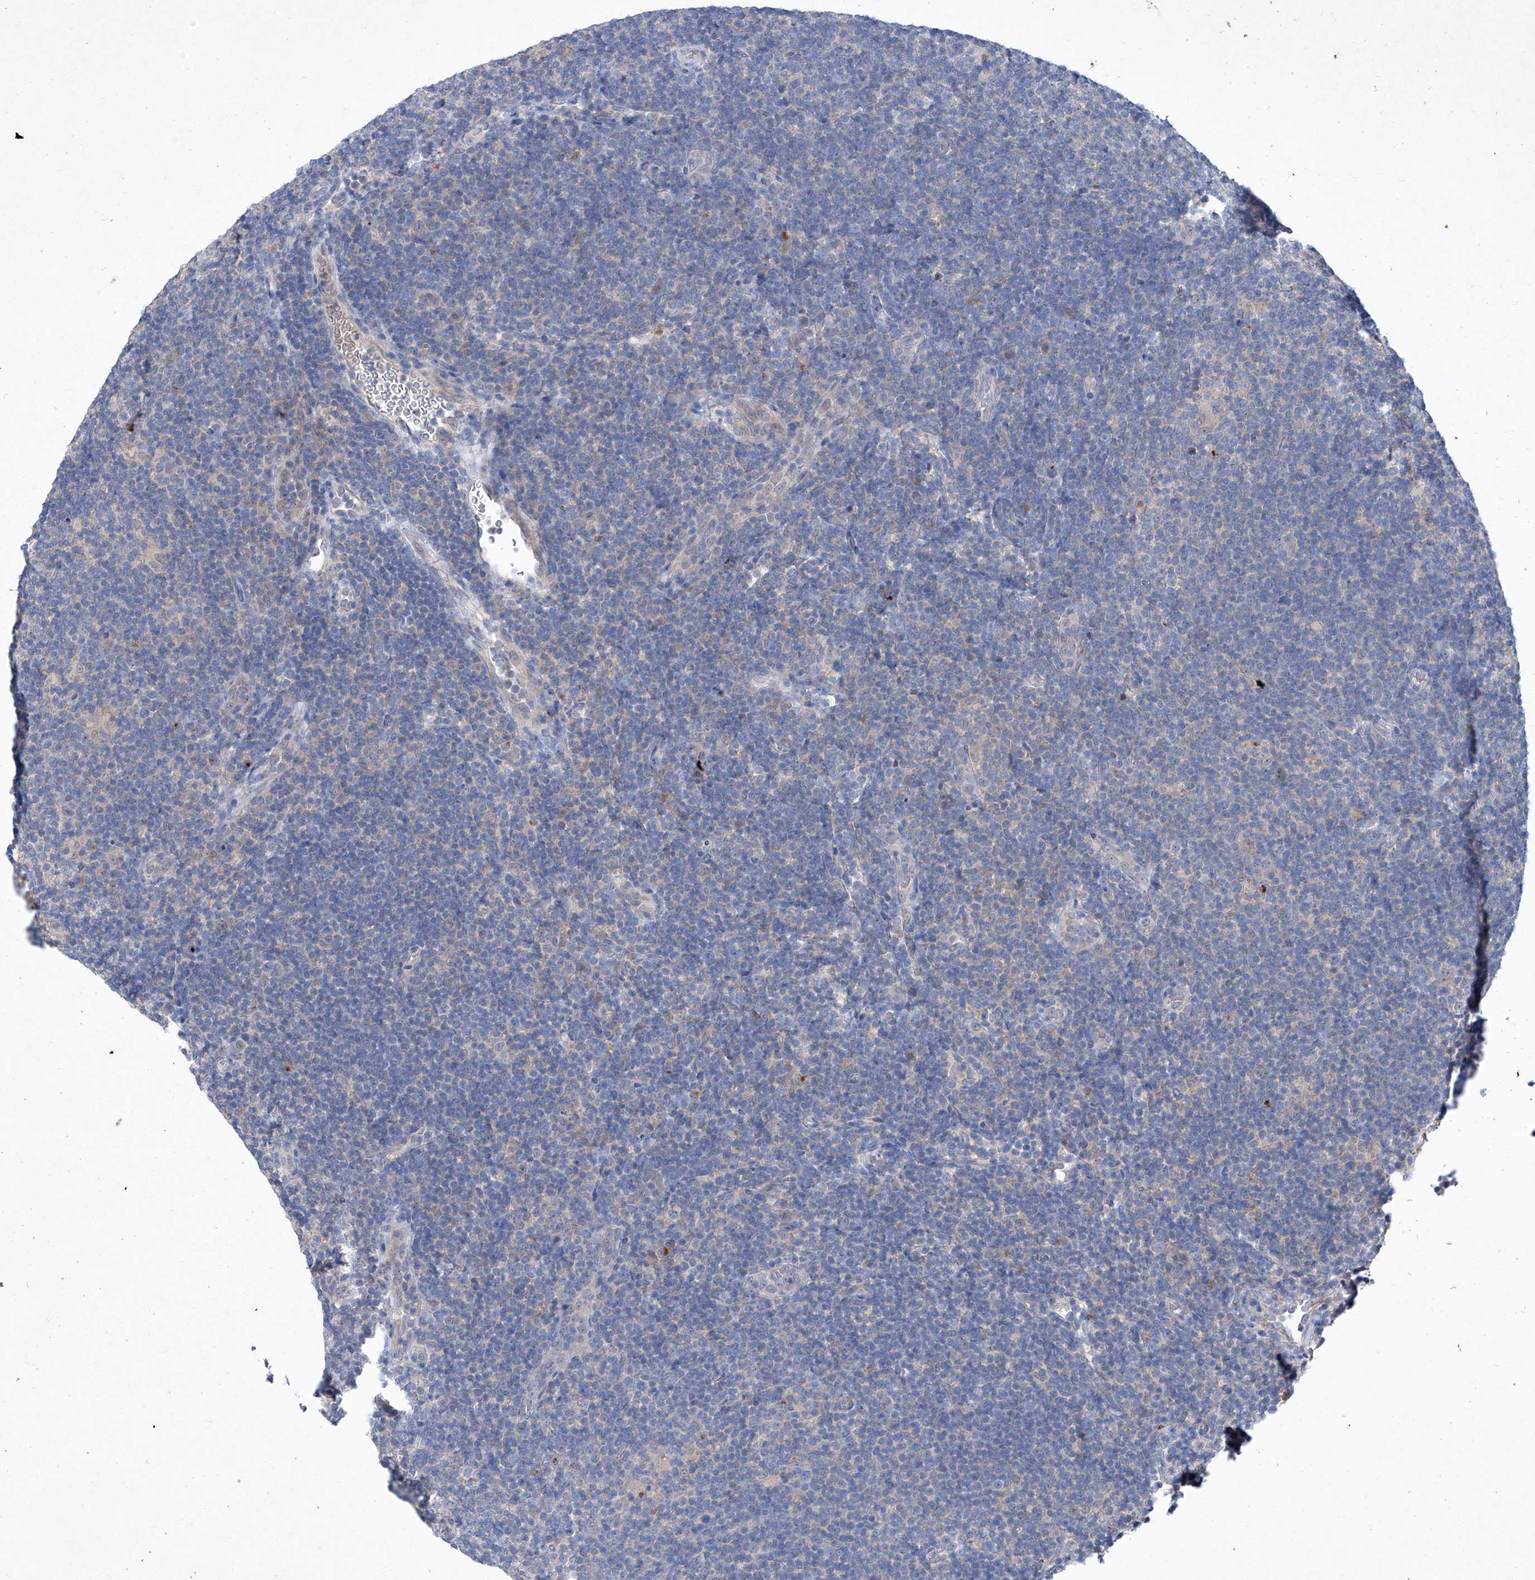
{"staining": {"intensity": "negative", "quantity": "none", "location": "none"}, "tissue": "lymphoma", "cell_type": "Tumor cells", "image_type": "cancer", "snomed": [{"axis": "morphology", "description": "Hodgkin's disease, NOS"}, {"axis": "topography", "description": "Lymph node"}], "caption": "High power microscopy photomicrograph of an IHC photomicrograph of lymphoma, revealing no significant expression in tumor cells. Nuclei are stained in blue.", "gene": "SBK2", "patient": {"sex": "female", "age": 57}}